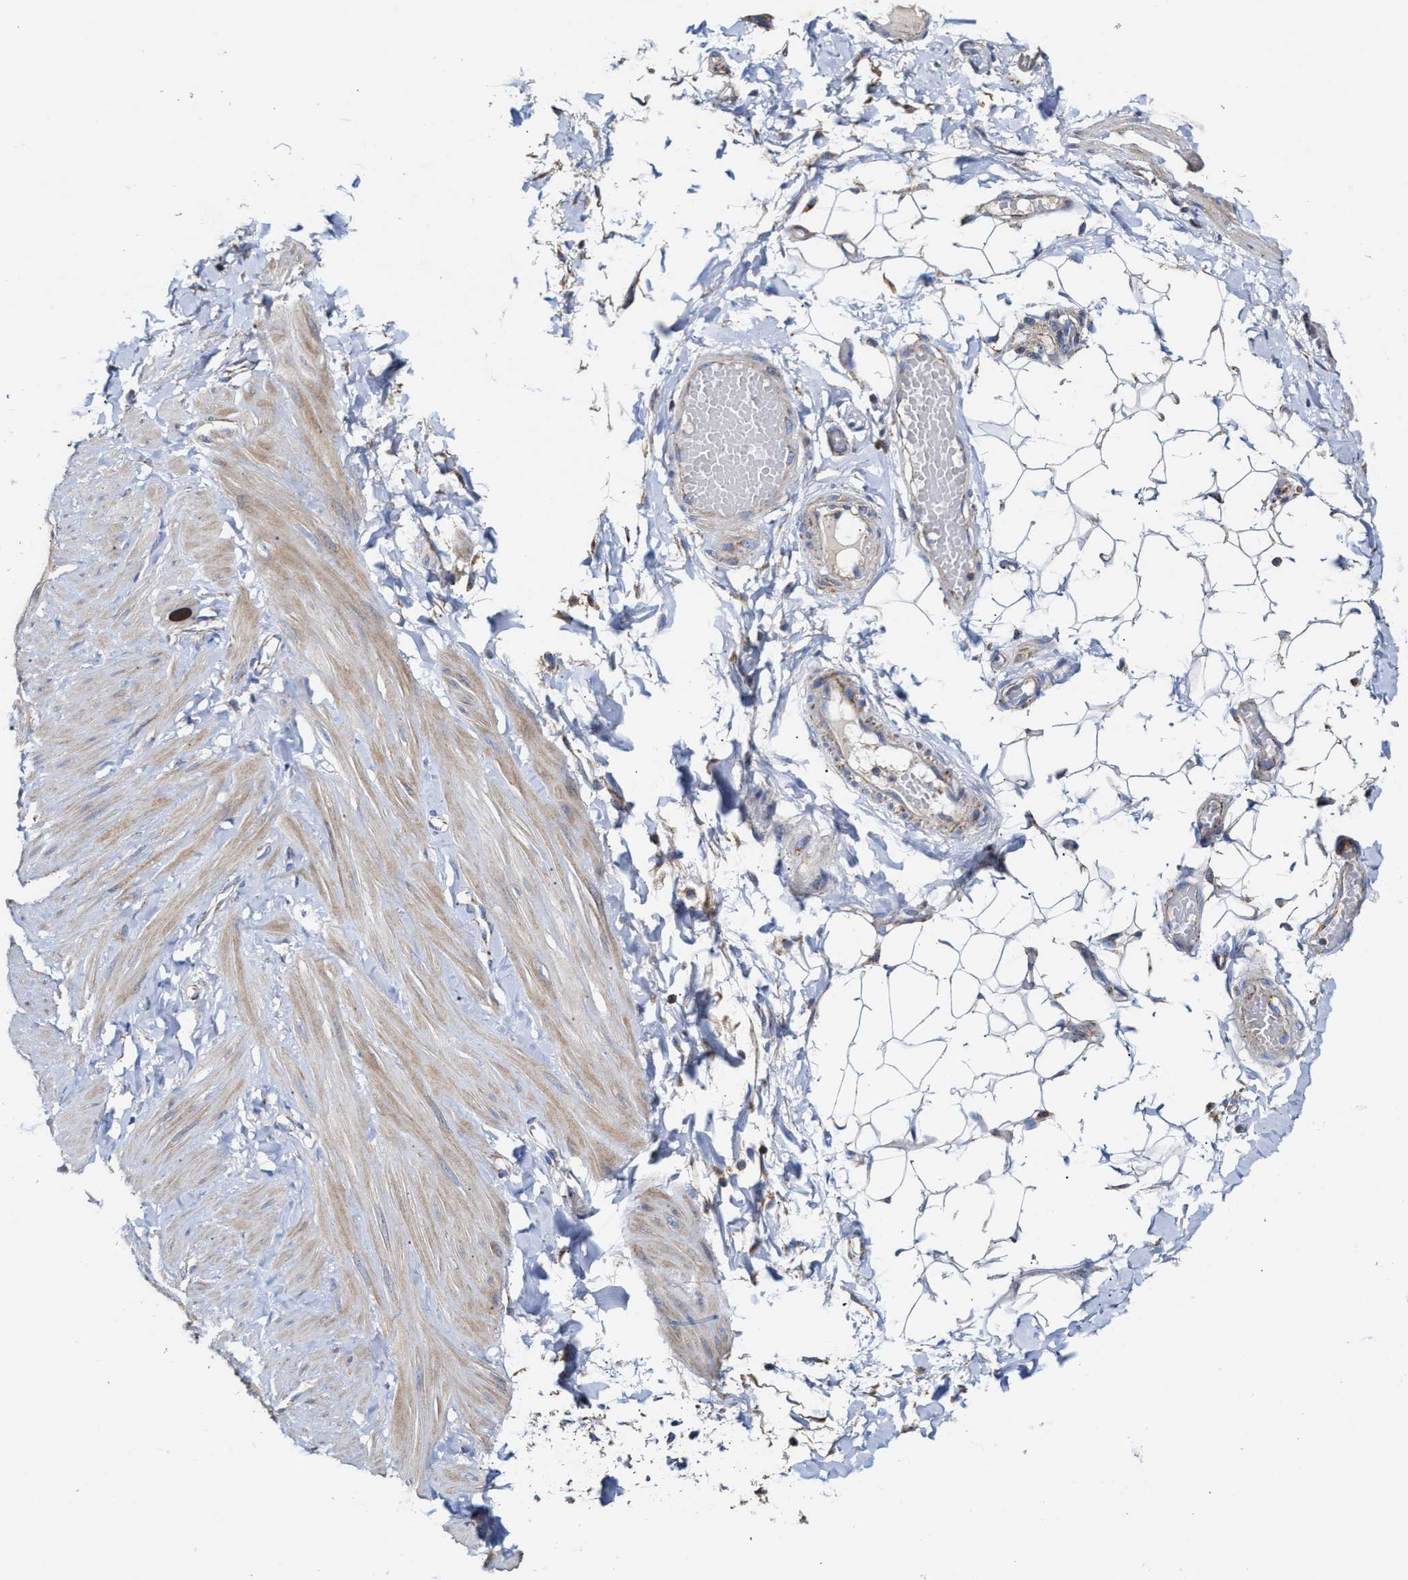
{"staining": {"intensity": "weak", "quantity": ">75%", "location": "cytoplasmic/membranous"}, "tissue": "adipose tissue", "cell_type": "Adipocytes", "image_type": "normal", "snomed": [{"axis": "morphology", "description": "Normal tissue, NOS"}, {"axis": "topography", "description": "Adipose tissue"}, {"axis": "topography", "description": "Vascular tissue"}, {"axis": "topography", "description": "Peripheral nerve tissue"}], "caption": "Adipose tissue was stained to show a protein in brown. There is low levels of weak cytoplasmic/membranous positivity in approximately >75% of adipocytes. The staining is performed using DAB brown chromogen to label protein expression. The nuclei are counter-stained blue using hematoxylin.", "gene": "MECR", "patient": {"sex": "male", "age": 25}}